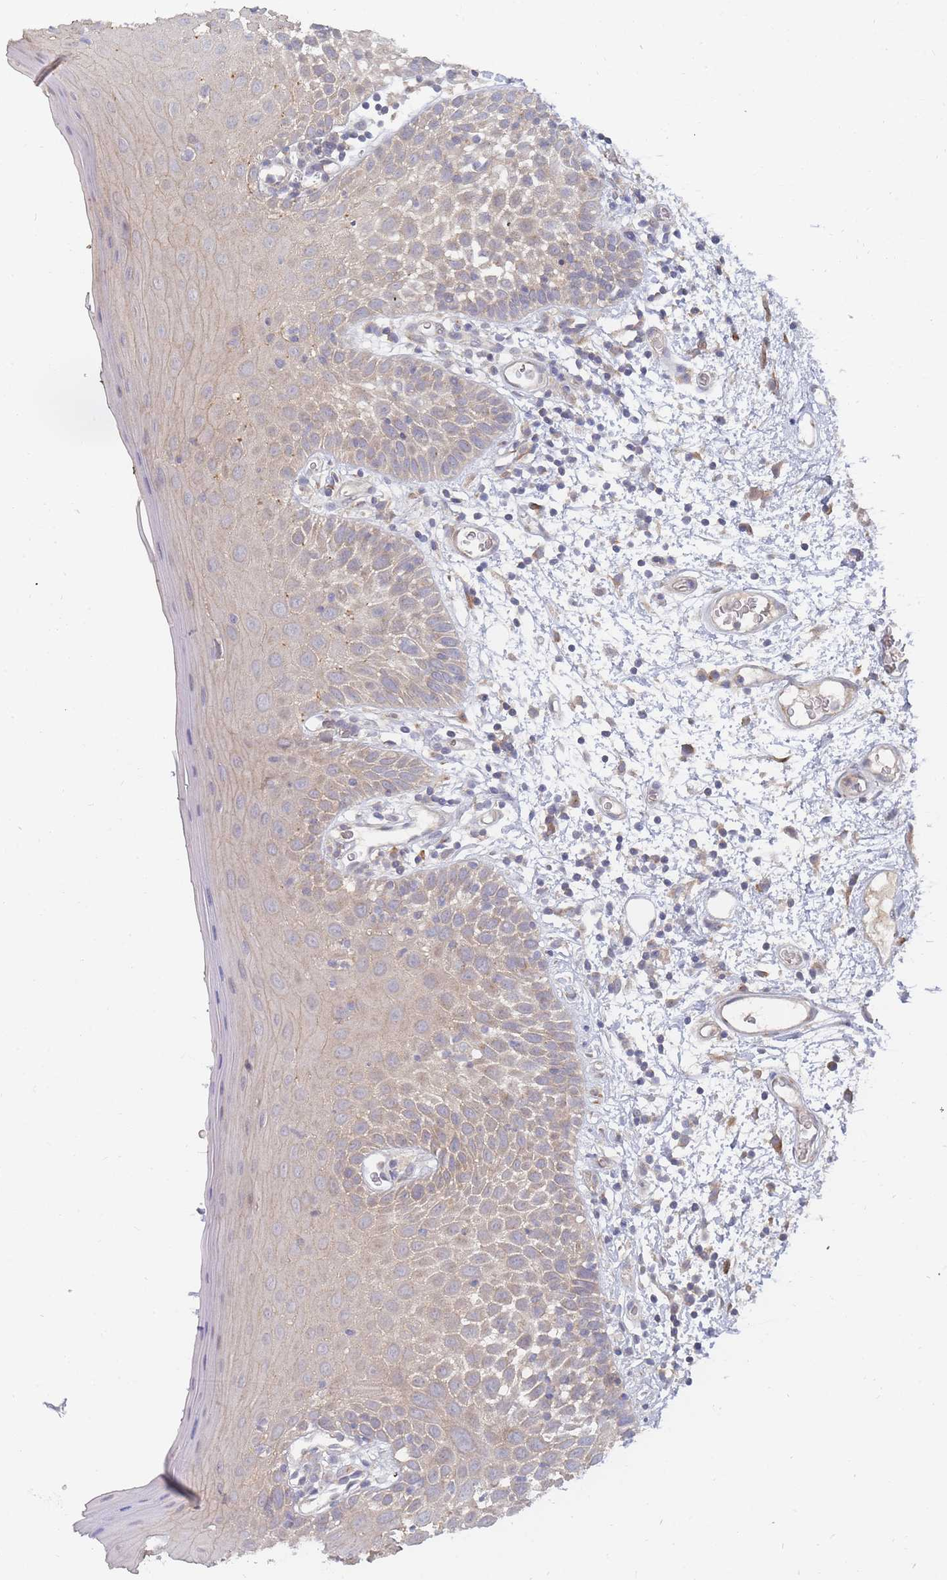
{"staining": {"intensity": "weak", "quantity": "25%-75%", "location": "cytoplasmic/membranous"}, "tissue": "oral mucosa", "cell_type": "Squamous epithelial cells", "image_type": "normal", "snomed": [{"axis": "morphology", "description": "Normal tissue, NOS"}, {"axis": "morphology", "description": "Squamous cell carcinoma, NOS"}, {"axis": "topography", "description": "Oral tissue"}, {"axis": "topography", "description": "Tounge, NOS"}, {"axis": "topography", "description": "Head-Neck"}], "caption": "The histopathology image reveals a brown stain indicating the presence of a protein in the cytoplasmic/membranous of squamous epithelial cells in oral mucosa. (brown staining indicates protein expression, while blue staining denotes nuclei).", "gene": "SLC35F5", "patient": {"sex": "male", "age": 76}}